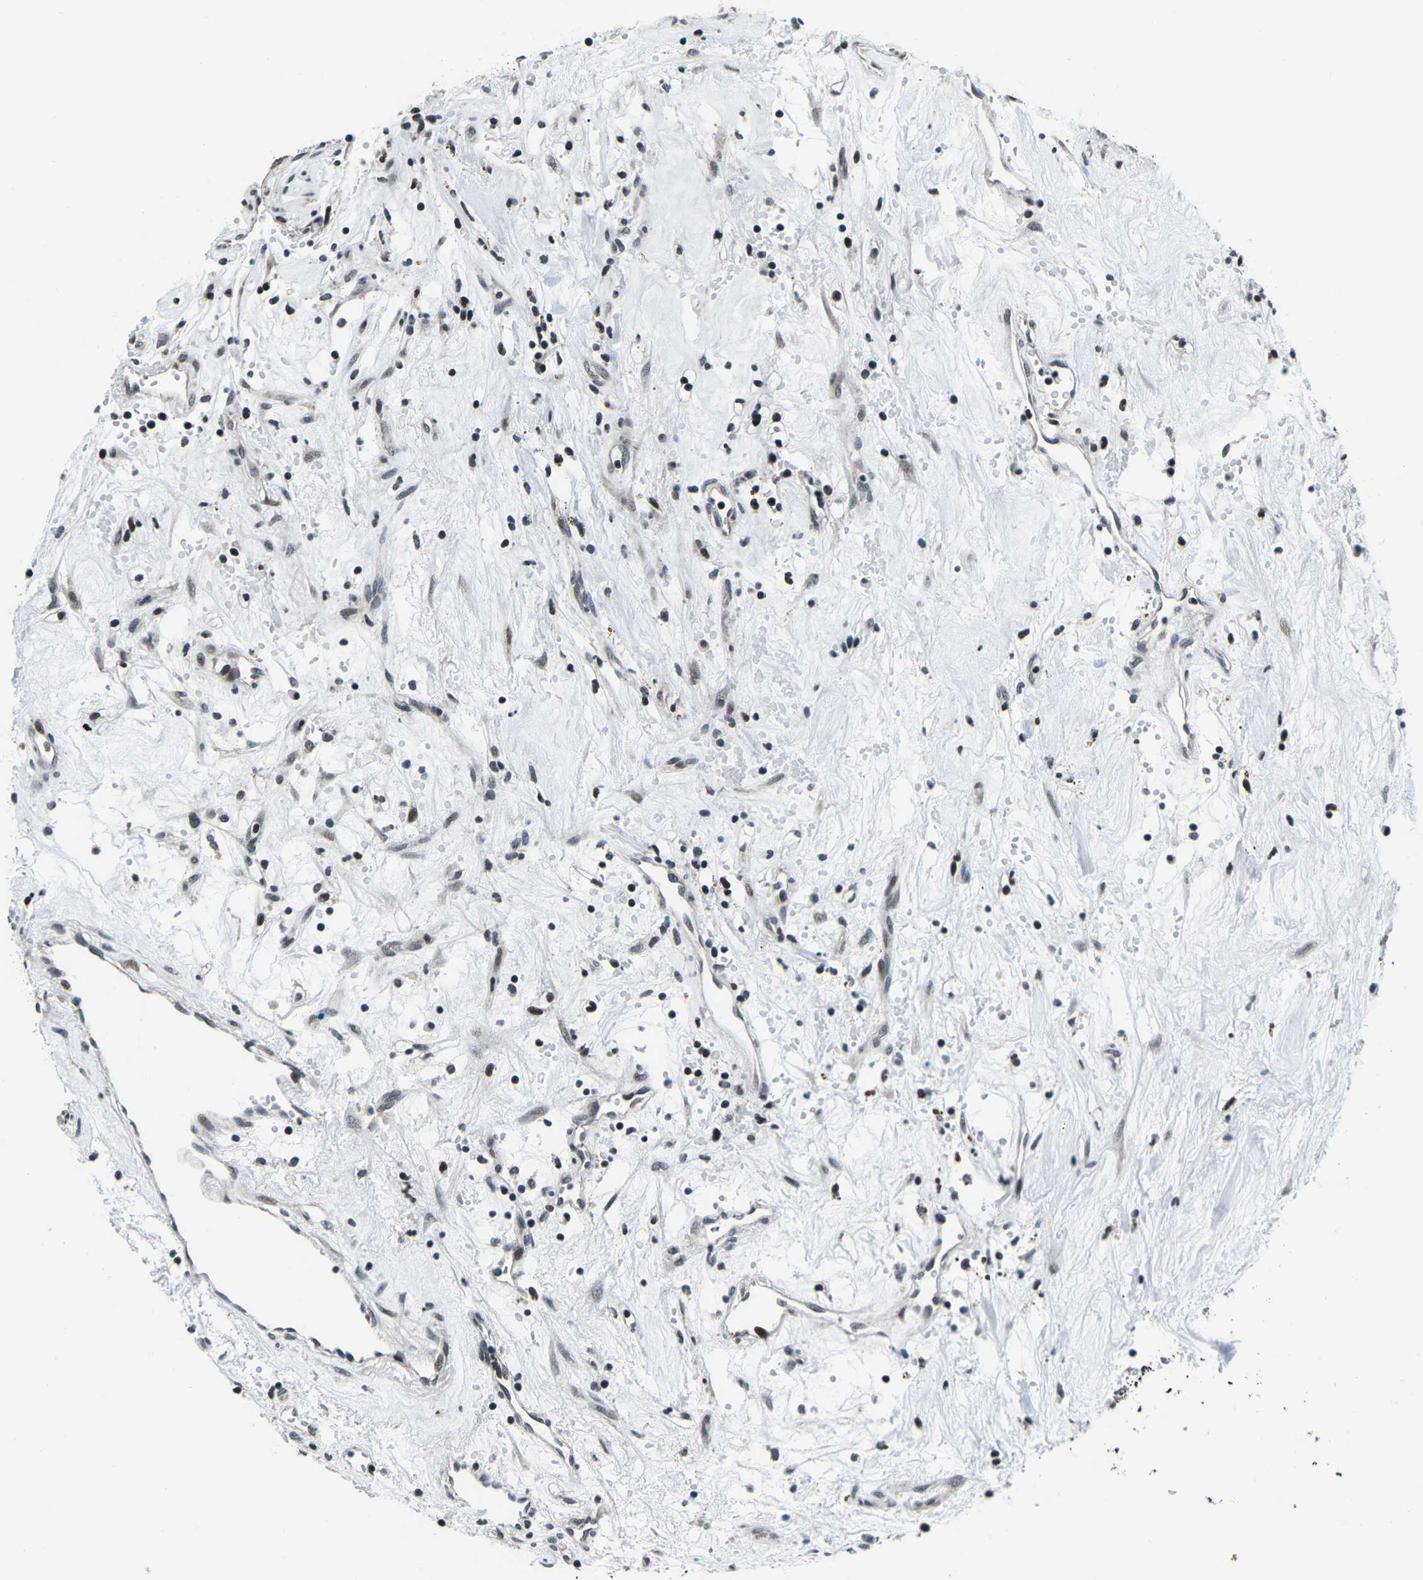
{"staining": {"intensity": "strong", "quantity": "25%-75%", "location": "nuclear"}, "tissue": "renal cancer", "cell_type": "Tumor cells", "image_type": "cancer", "snomed": [{"axis": "morphology", "description": "Adenocarcinoma, NOS"}, {"axis": "topography", "description": "Kidney"}], "caption": "Brown immunohistochemical staining in human adenocarcinoma (renal) shows strong nuclear expression in about 25%-75% of tumor cells. (Brightfield microscopy of DAB IHC at high magnification).", "gene": "CDC73", "patient": {"sex": "male", "age": 59}}